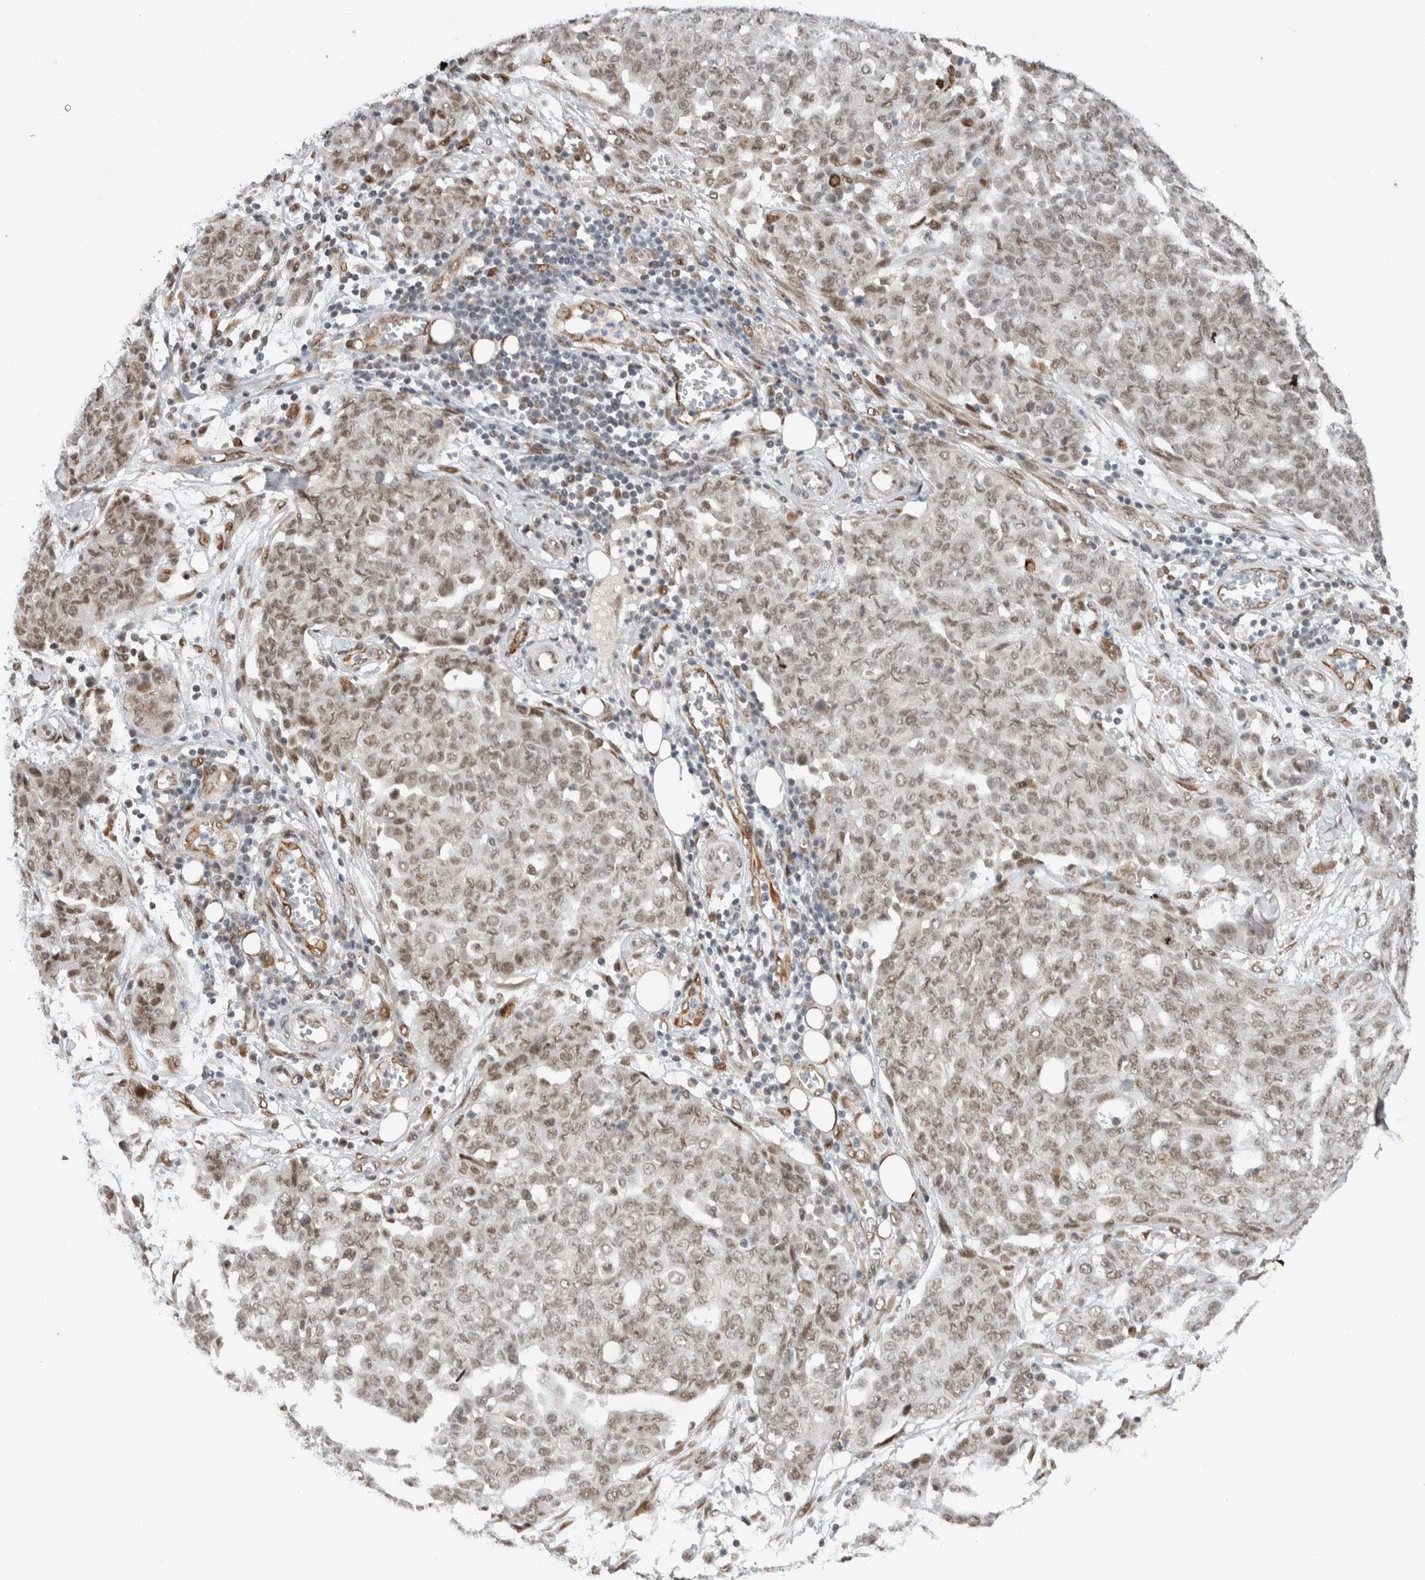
{"staining": {"intensity": "weak", "quantity": "25%-75%", "location": "nuclear"}, "tissue": "ovarian cancer", "cell_type": "Tumor cells", "image_type": "cancer", "snomed": [{"axis": "morphology", "description": "Cystadenocarcinoma, serous, NOS"}, {"axis": "topography", "description": "Soft tissue"}, {"axis": "topography", "description": "Ovary"}], "caption": "Tumor cells demonstrate low levels of weak nuclear staining in about 25%-75% of cells in human ovarian cancer.", "gene": "TNRC18", "patient": {"sex": "female", "age": 57}}